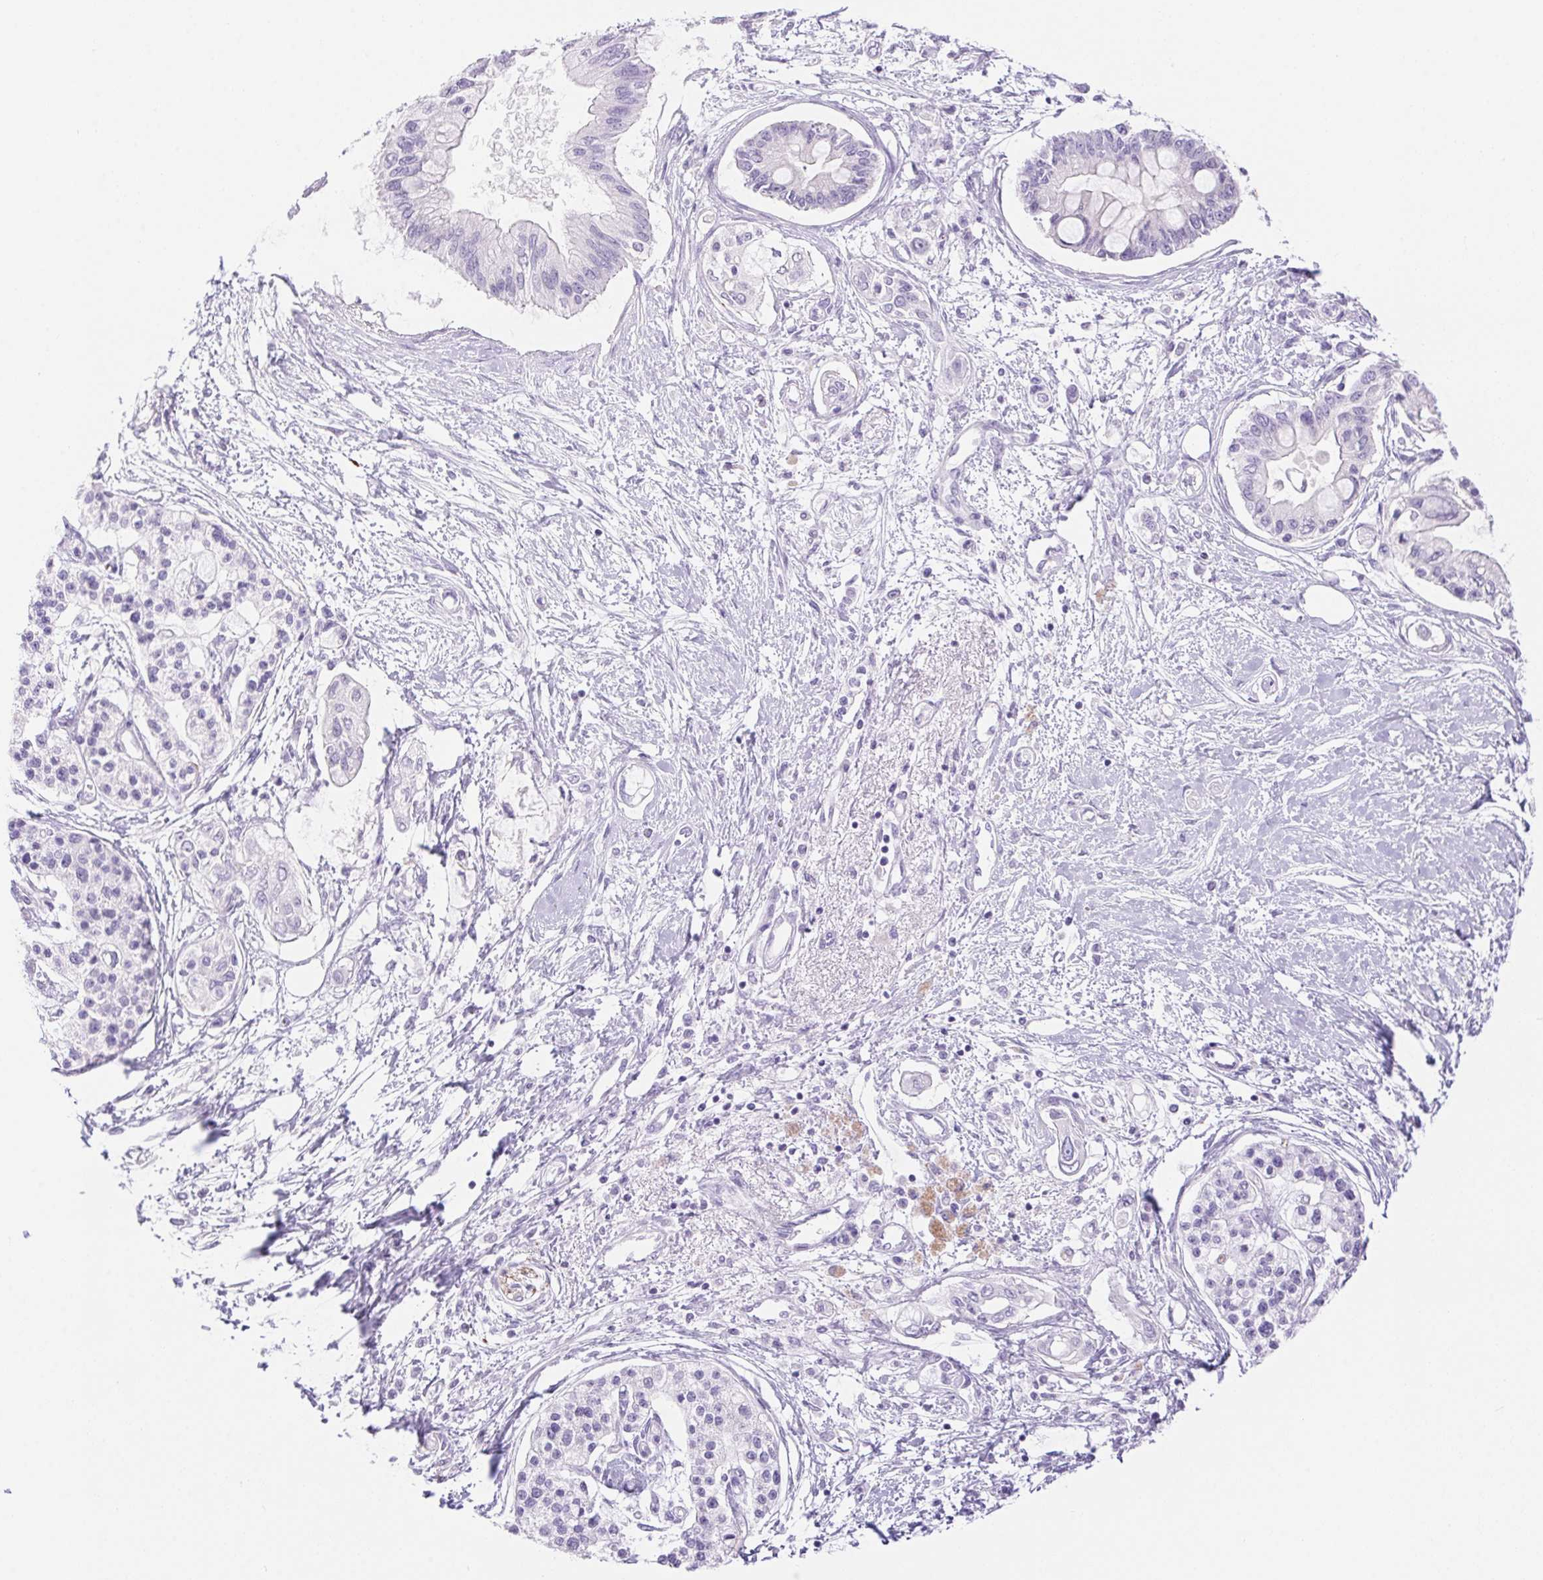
{"staining": {"intensity": "negative", "quantity": "none", "location": "none"}, "tissue": "pancreatic cancer", "cell_type": "Tumor cells", "image_type": "cancer", "snomed": [{"axis": "morphology", "description": "Adenocarcinoma, NOS"}, {"axis": "topography", "description": "Pancreas"}], "caption": "High power microscopy histopathology image of an immunohistochemistry (IHC) image of pancreatic cancer, revealing no significant staining in tumor cells. (DAB immunohistochemistry (IHC), high magnification).", "gene": "ERP27", "patient": {"sex": "female", "age": 77}}